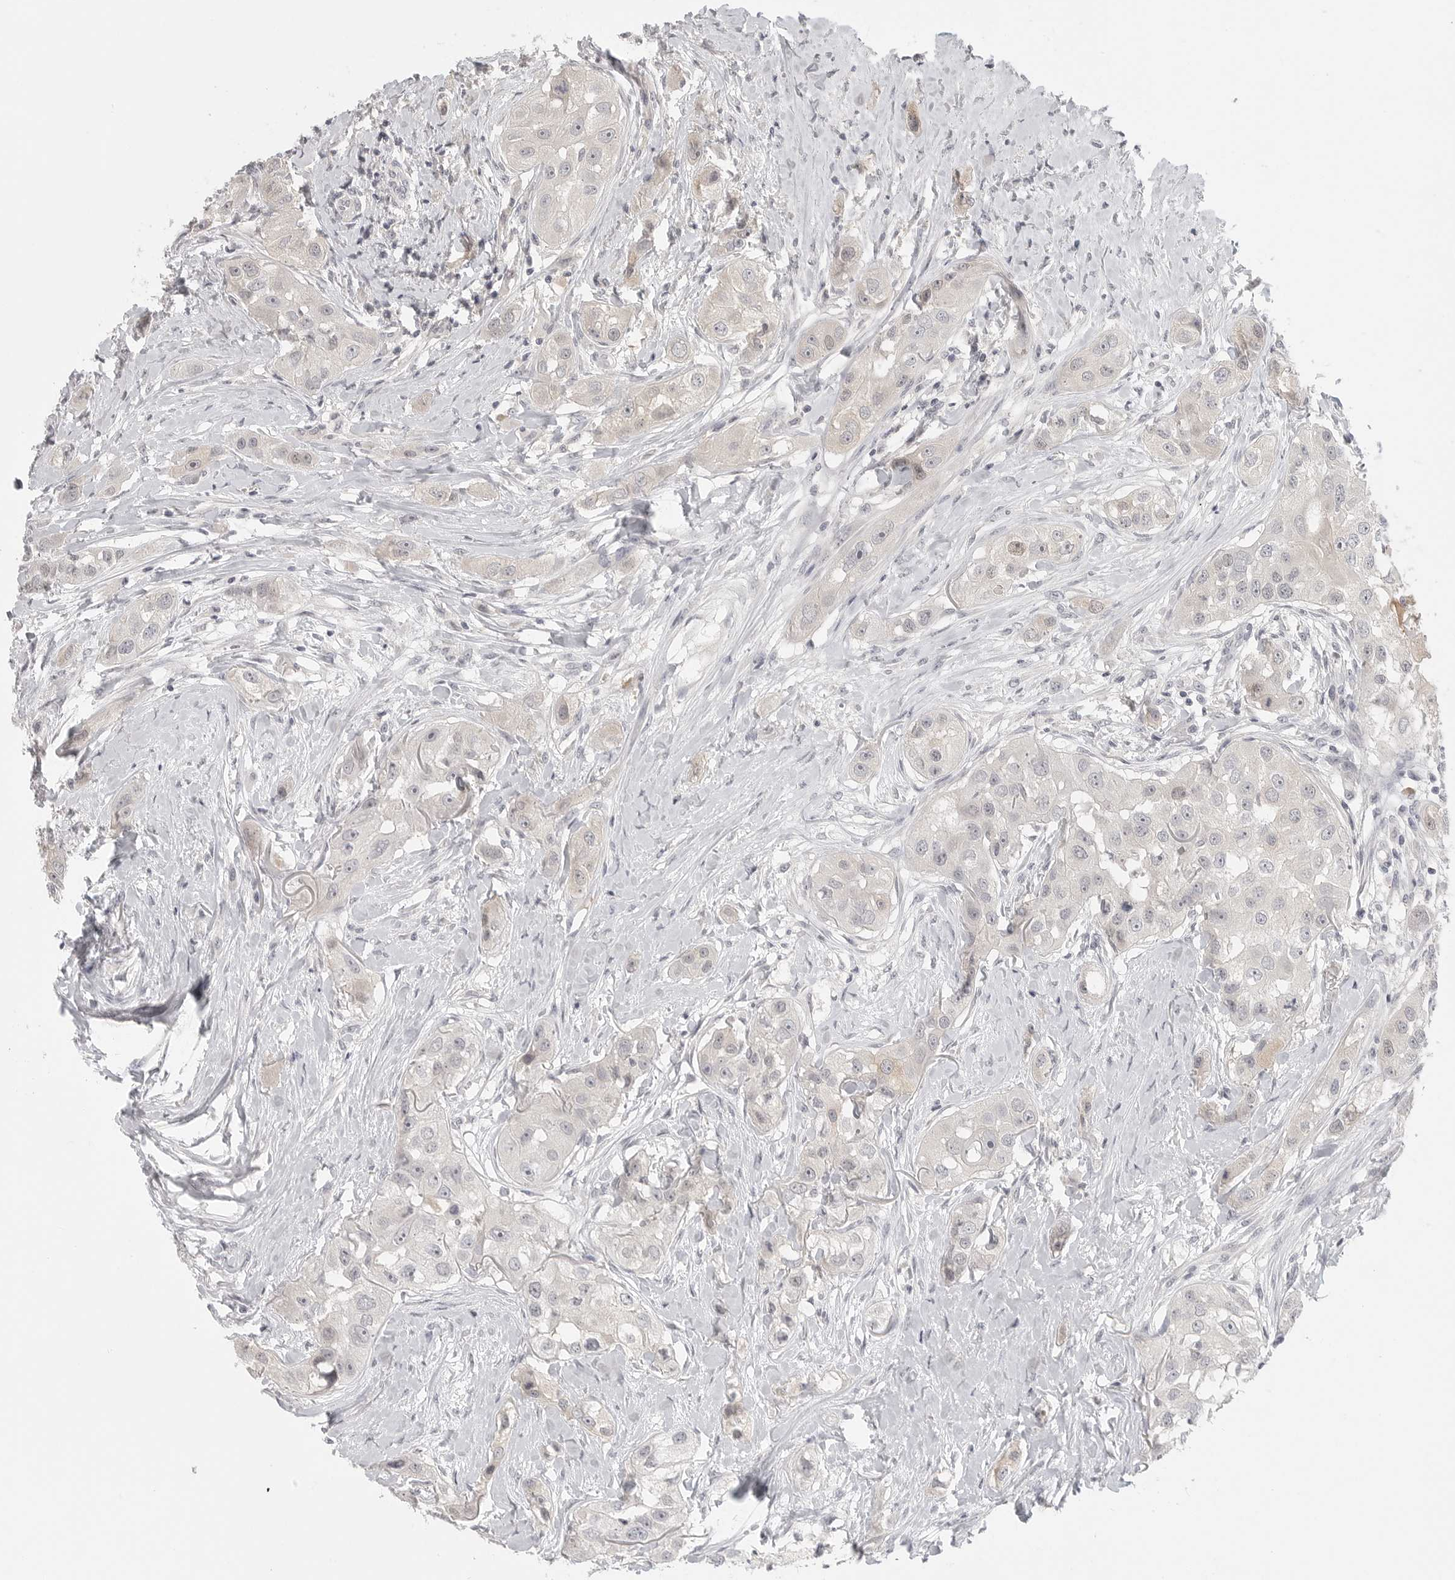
{"staining": {"intensity": "negative", "quantity": "none", "location": "none"}, "tissue": "head and neck cancer", "cell_type": "Tumor cells", "image_type": "cancer", "snomed": [{"axis": "morphology", "description": "Normal tissue, NOS"}, {"axis": "morphology", "description": "Squamous cell carcinoma, NOS"}, {"axis": "topography", "description": "Skeletal muscle"}, {"axis": "topography", "description": "Head-Neck"}], "caption": "IHC micrograph of human squamous cell carcinoma (head and neck) stained for a protein (brown), which shows no expression in tumor cells.", "gene": "HMGCS2", "patient": {"sex": "male", "age": 51}}